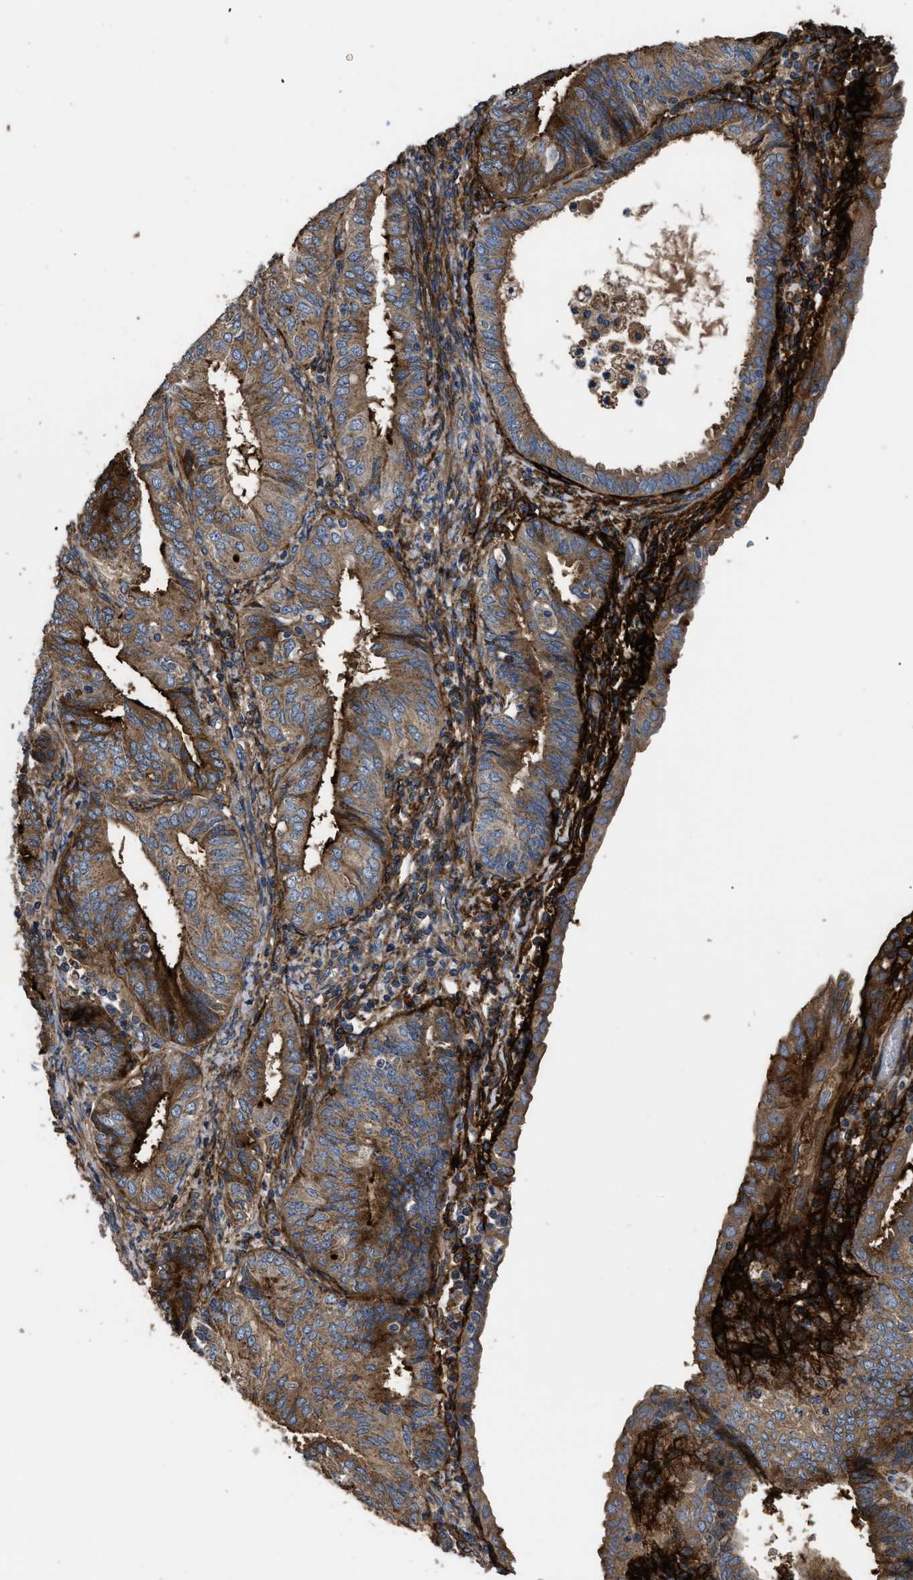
{"staining": {"intensity": "strong", "quantity": ">75%", "location": "cytoplasmic/membranous"}, "tissue": "endometrial cancer", "cell_type": "Tumor cells", "image_type": "cancer", "snomed": [{"axis": "morphology", "description": "Adenocarcinoma, NOS"}, {"axis": "topography", "description": "Endometrium"}], "caption": "About >75% of tumor cells in human endometrial cancer (adenocarcinoma) demonstrate strong cytoplasmic/membranous protein staining as visualized by brown immunohistochemical staining.", "gene": "NT5E", "patient": {"sex": "female", "age": 58}}